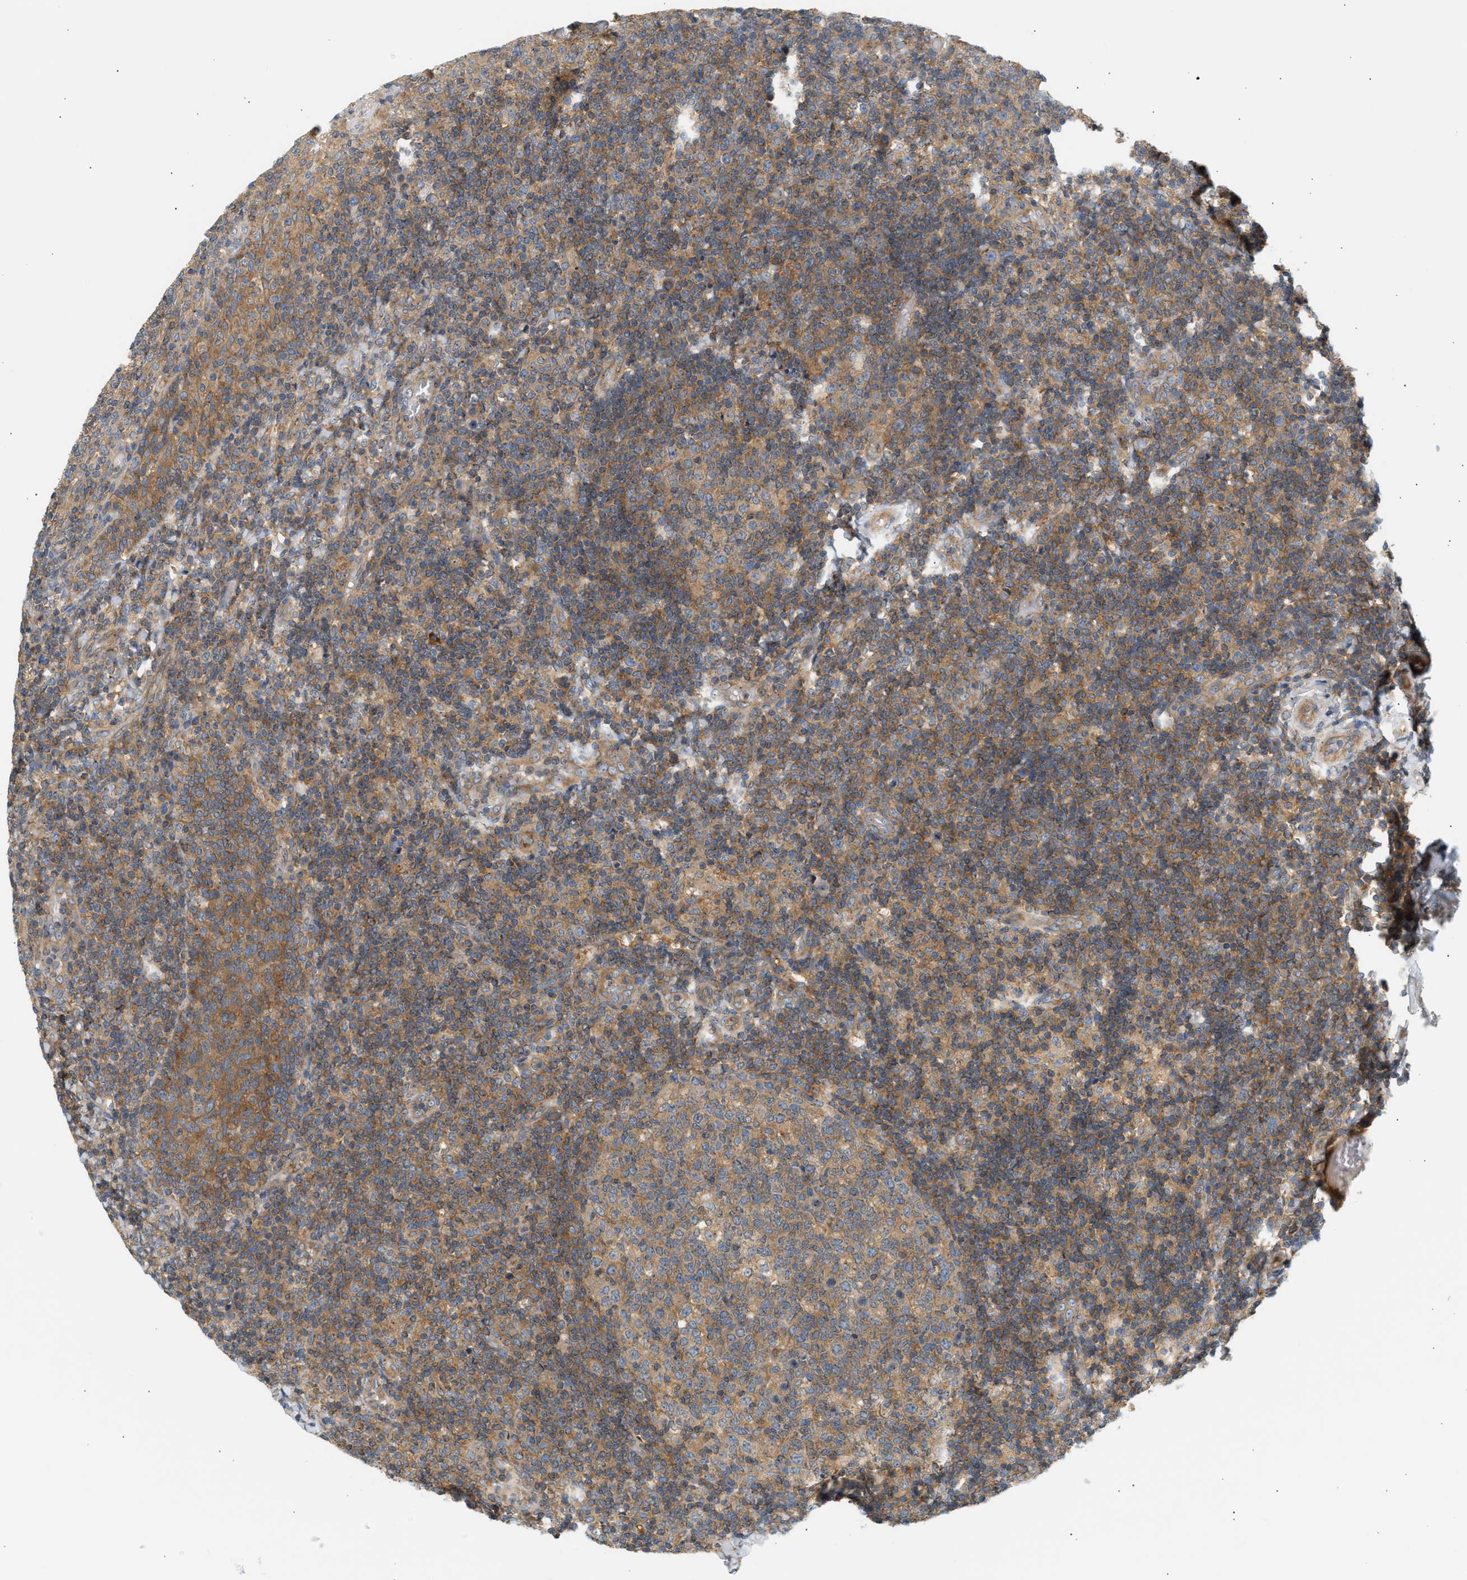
{"staining": {"intensity": "moderate", "quantity": ">75%", "location": "cytoplasmic/membranous"}, "tissue": "tonsil", "cell_type": "Germinal center cells", "image_type": "normal", "snomed": [{"axis": "morphology", "description": "Normal tissue, NOS"}, {"axis": "topography", "description": "Tonsil"}], "caption": "The micrograph displays staining of benign tonsil, revealing moderate cytoplasmic/membranous protein staining (brown color) within germinal center cells.", "gene": "PAFAH1B1", "patient": {"sex": "female", "age": 19}}